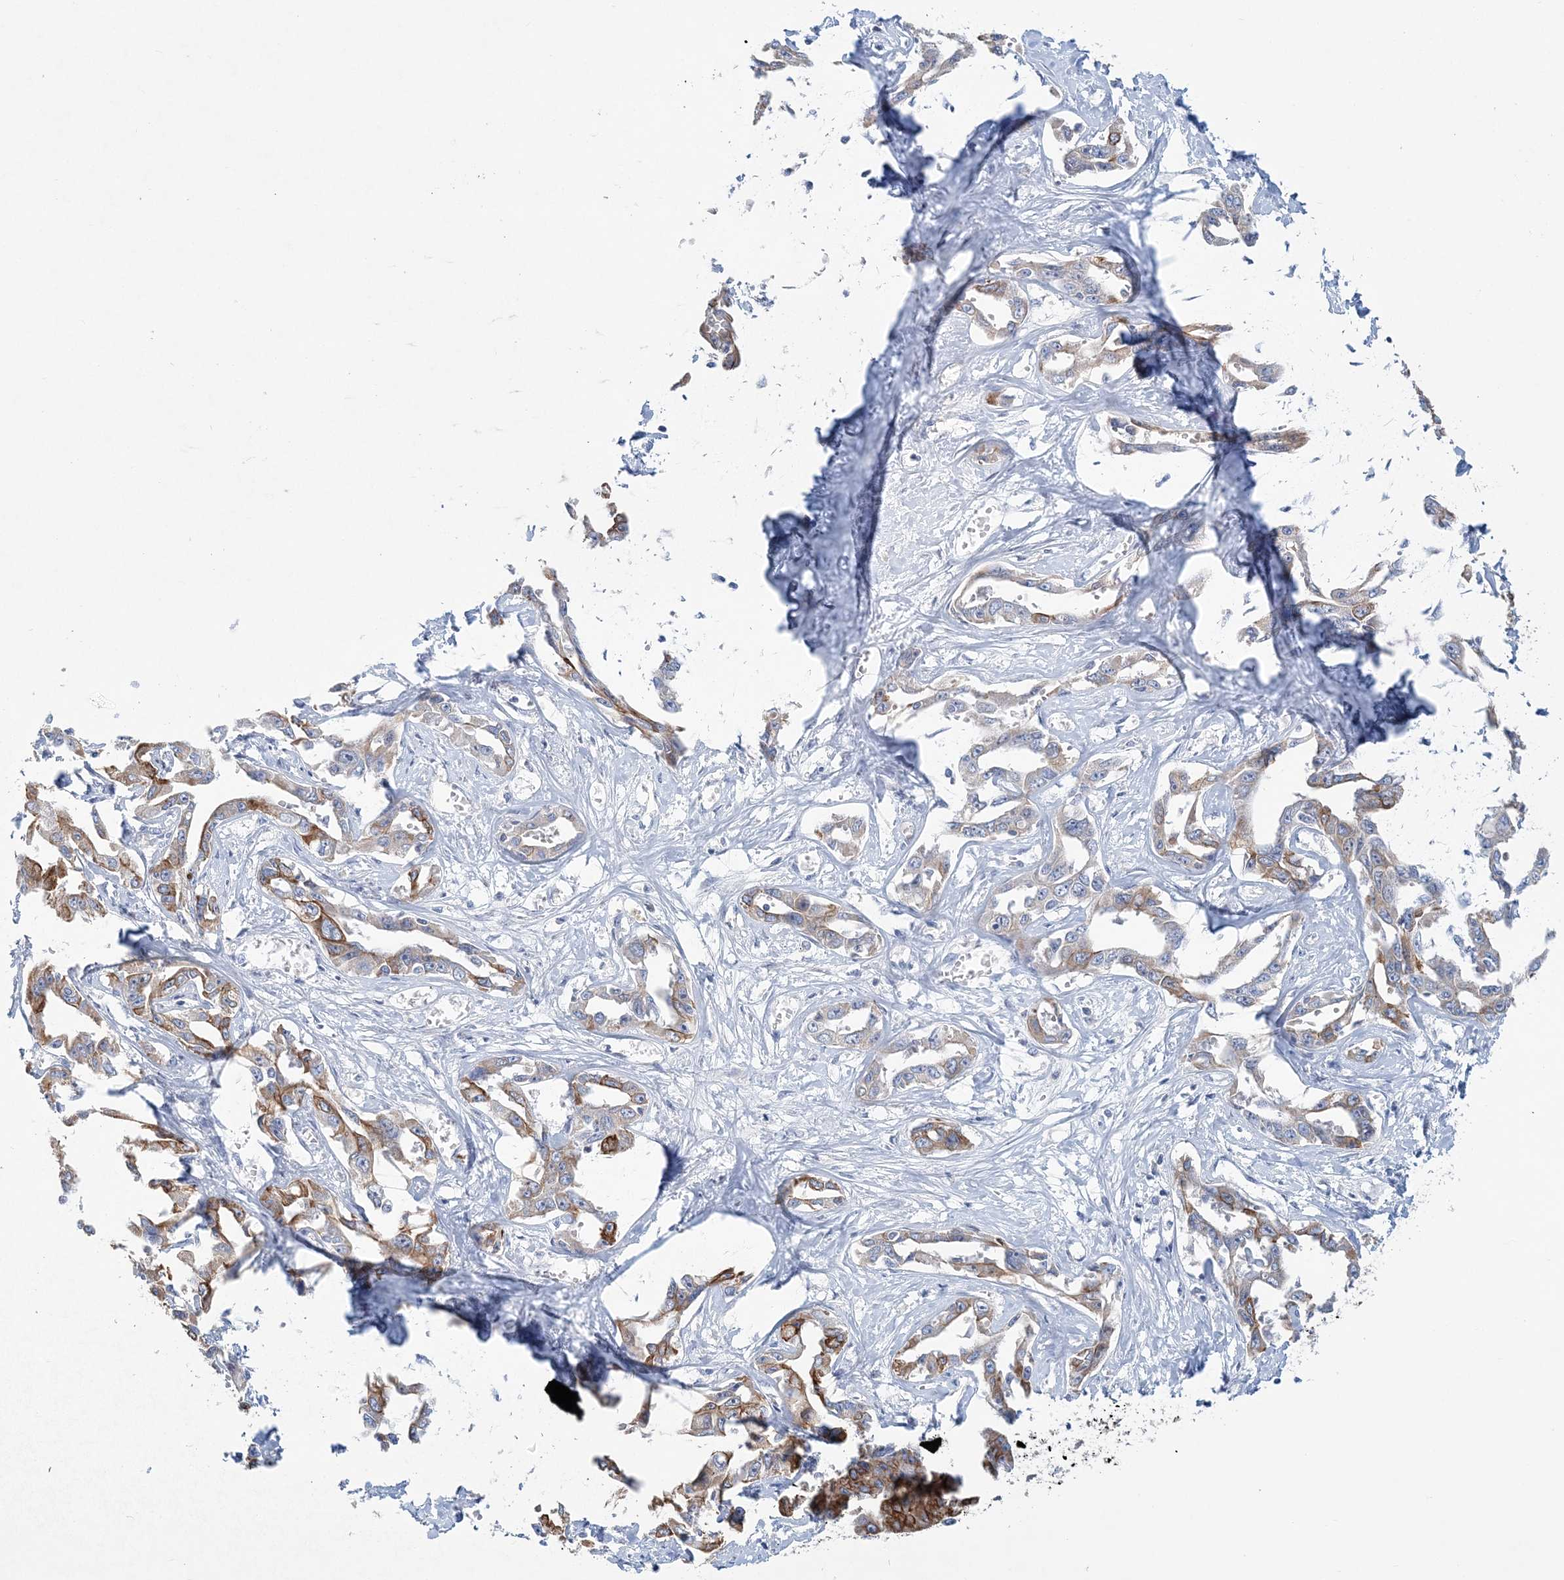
{"staining": {"intensity": "moderate", "quantity": "25%-75%", "location": "cytoplasmic/membranous"}, "tissue": "liver cancer", "cell_type": "Tumor cells", "image_type": "cancer", "snomed": [{"axis": "morphology", "description": "Cholangiocarcinoma"}, {"axis": "topography", "description": "Liver"}], "caption": "DAB (3,3'-diaminobenzidine) immunohistochemical staining of liver cancer (cholangiocarcinoma) displays moderate cytoplasmic/membranous protein staining in approximately 25%-75% of tumor cells. The staining is performed using DAB (3,3'-diaminobenzidine) brown chromogen to label protein expression. The nuclei are counter-stained blue using hematoxylin.", "gene": "LRRIQ4", "patient": {"sex": "male", "age": 59}}